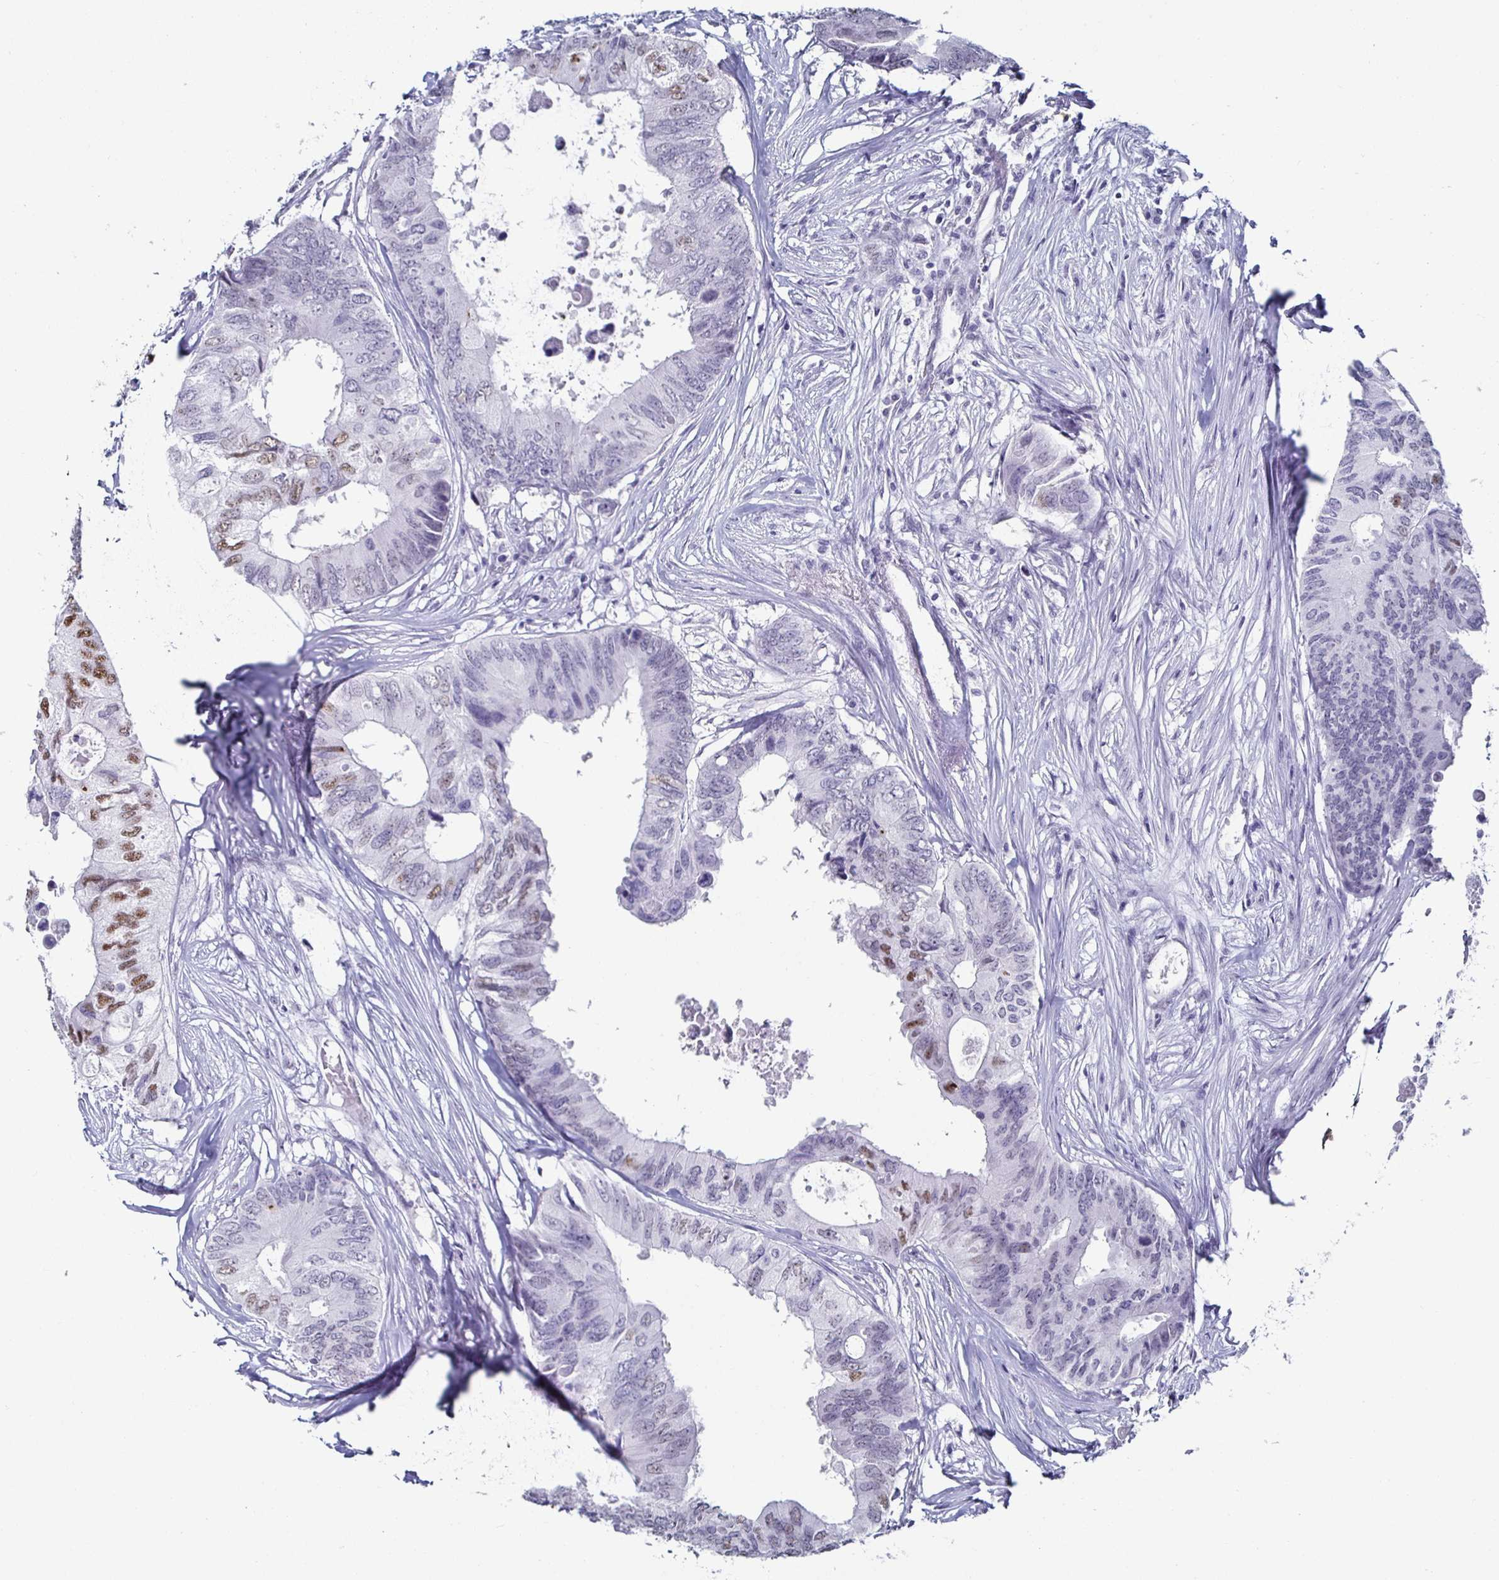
{"staining": {"intensity": "moderate", "quantity": "<25%", "location": "nuclear"}, "tissue": "colorectal cancer", "cell_type": "Tumor cells", "image_type": "cancer", "snomed": [{"axis": "morphology", "description": "Adenocarcinoma, NOS"}, {"axis": "topography", "description": "Colon"}], "caption": "Moderate nuclear staining is seen in about <25% of tumor cells in colorectal cancer (adenocarcinoma).", "gene": "DDX39B", "patient": {"sex": "male", "age": 71}}